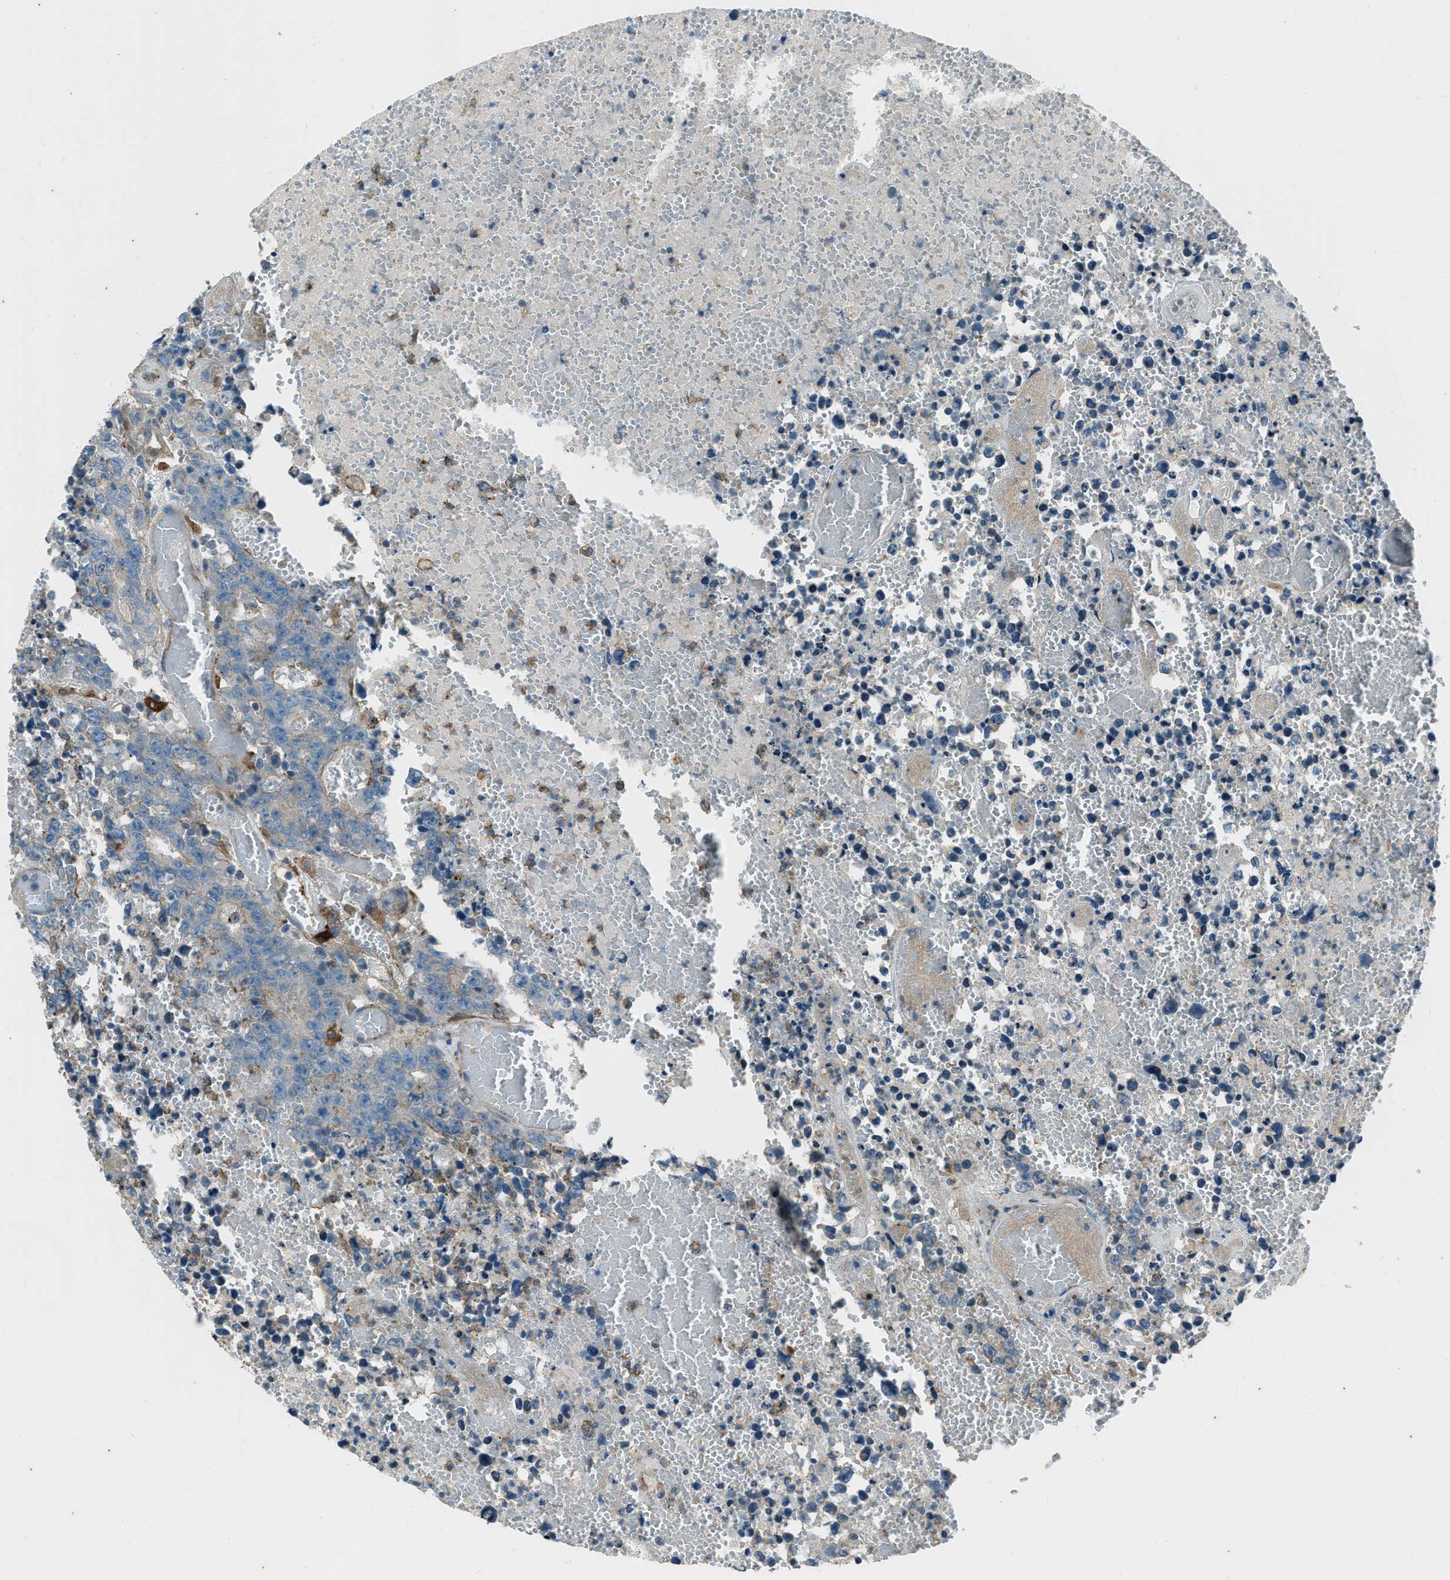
{"staining": {"intensity": "moderate", "quantity": "<25%", "location": "cytoplasmic/membranous"}, "tissue": "testis cancer", "cell_type": "Tumor cells", "image_type": "cancer", "snomed": [{"axis": "morphology", "description": "Carcinoma, Embryonal, NOS"}, {"axis": "topography", "description": "Testis"}], "caption": "The histopathology image displays staining of testis cancer (embryonal carcinoma), revealing moderate cytoplasmic/membranous protein positivity (brown color) within tumor cells.", "gene": "SVIL", "patient": {"sex": "male", "age": 25}}